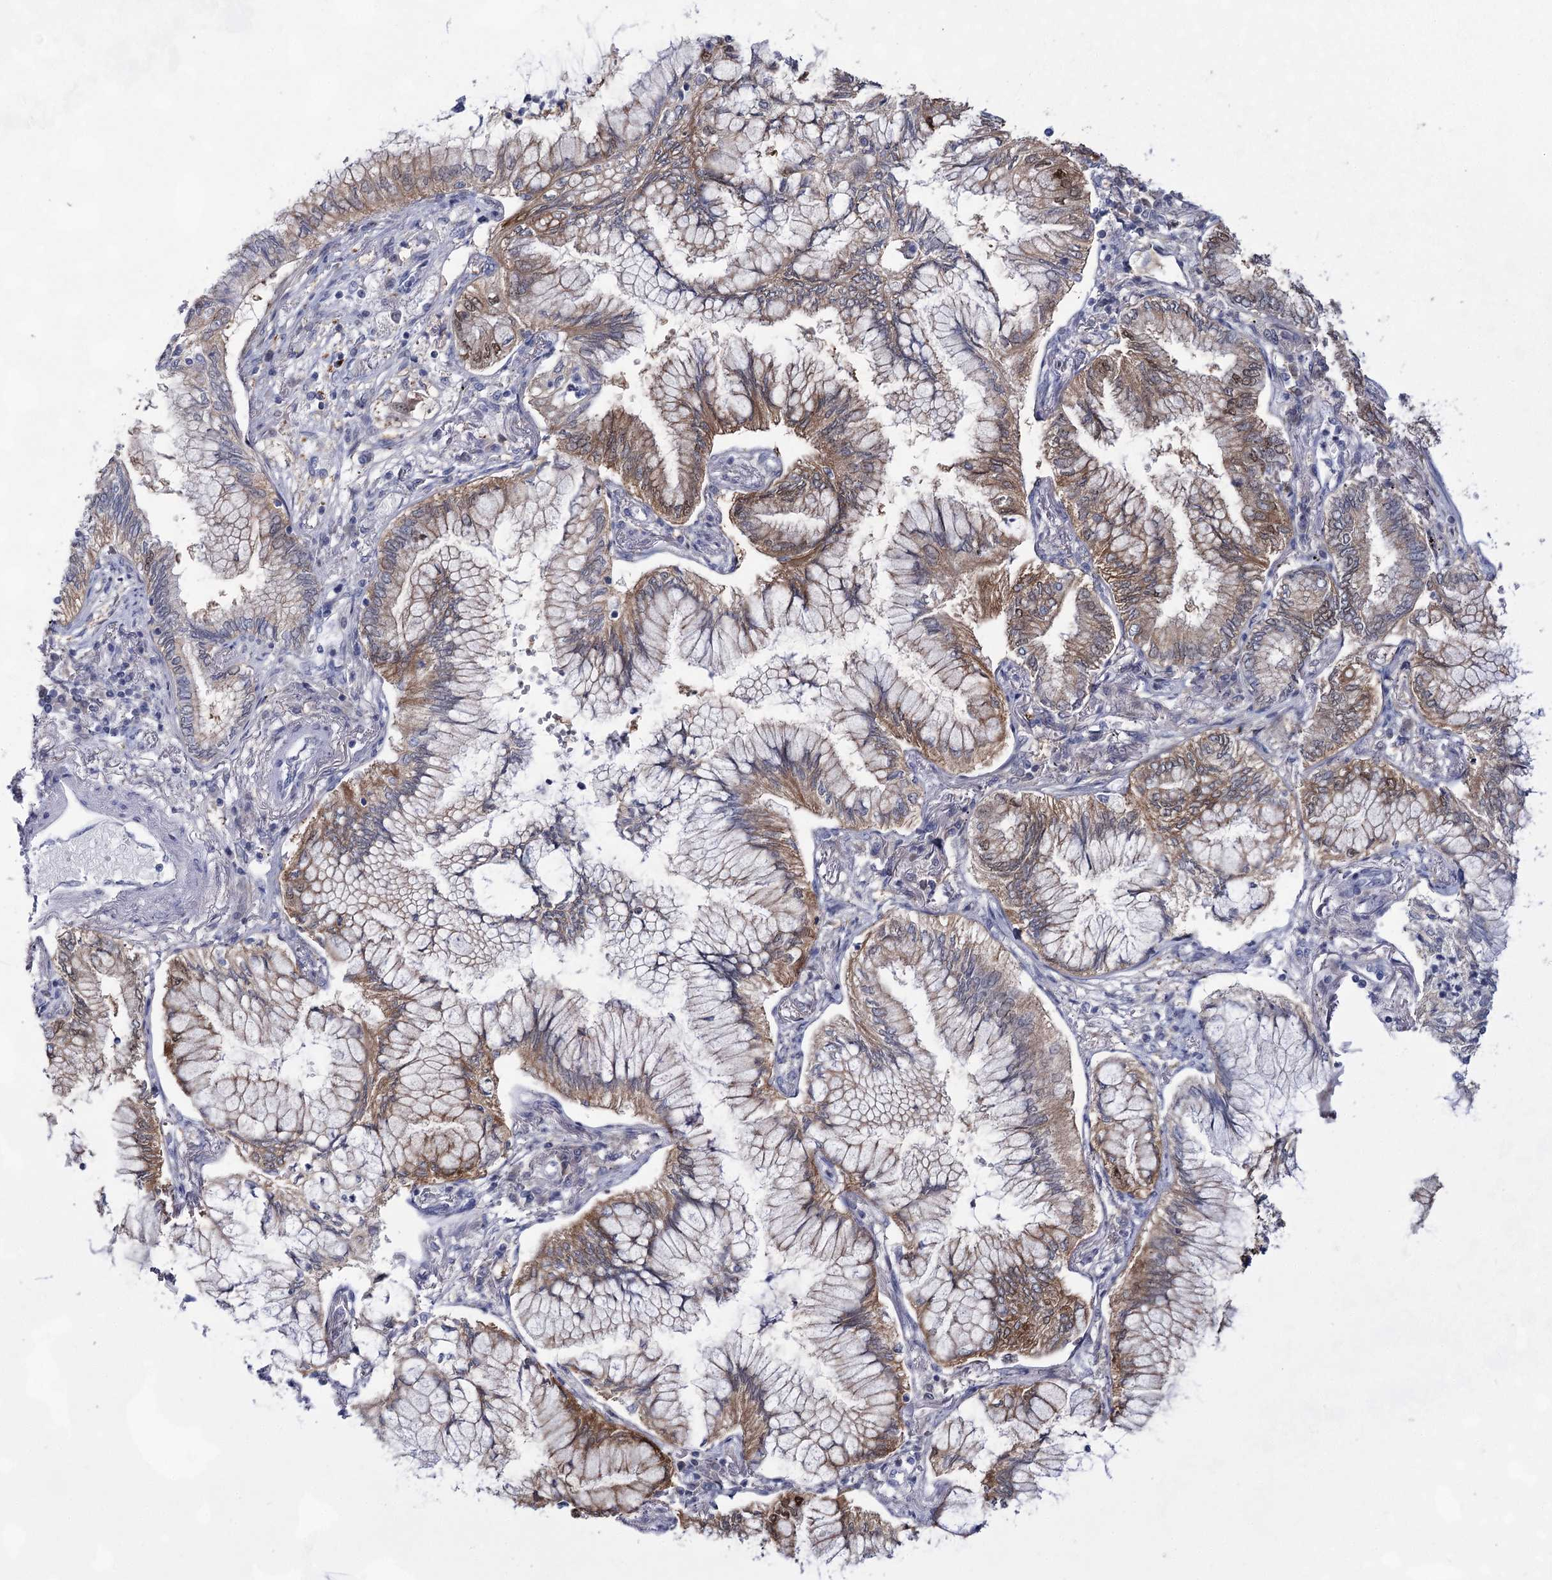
{"staining": {"intensity": "moderate", "quantity": "25%-75%", "location": "cytoplasmic/membranous"}, "tissue": "lung cancer", "cell_type": "Tumor cells", "image_type": "cancer", "snomed": [{"axis": "morphology", "description": "Adenocarcinoma, NOS"}, {"axis": "topography", "description": "Lung"}], "caption": "Immunohistochemical staining of adenocarcinoma (lung) displays medium levels of moderate cytoplasmic/membranous protein expression in approximately 25%-75% of tumor cells.", "gene": "UGDH", "patient": {"sex": "female", "age": 70}}